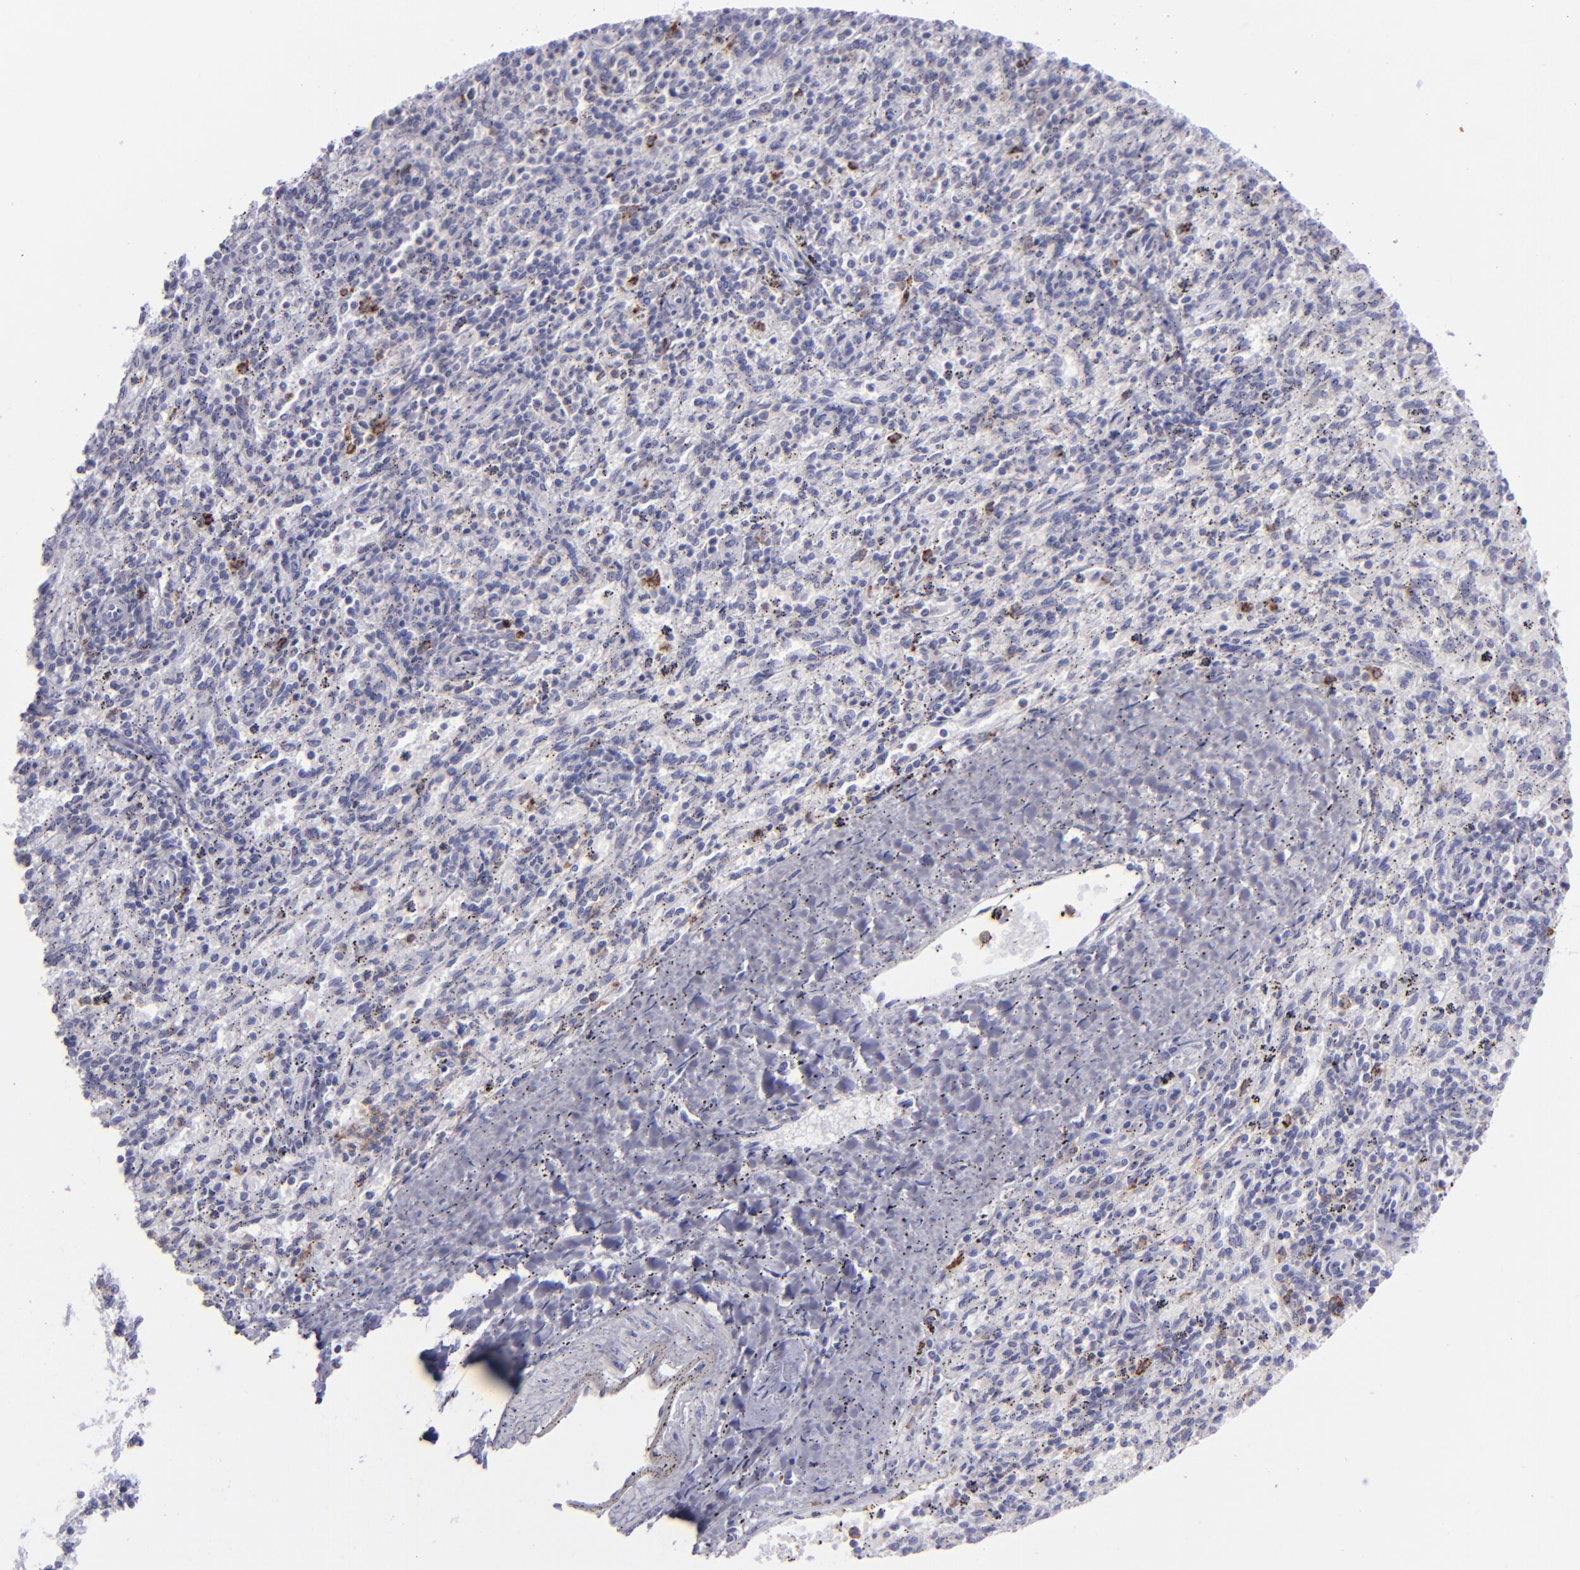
{"staining": {"intensity": "strong", "quantity": "<25%", "location": "cytoplasmic/membranous"}, "tissue": "spleen", "cell_type": "Cells in red pulp", "image_type": "normal", "snomed": [{"axis": "morphology", "description": "Normal tissue, NOS"}, {"axis": "topography", "description": "Spleen"}], "caption": "High-power microscopy captured an IHC histopathology image of unremarkable spleen, revealing strong cytoplasmic/membranous staining in about <25% of cells in red pulp.", "gene": "SELPLG", "patient": {"sex": "female", "age": 10}}